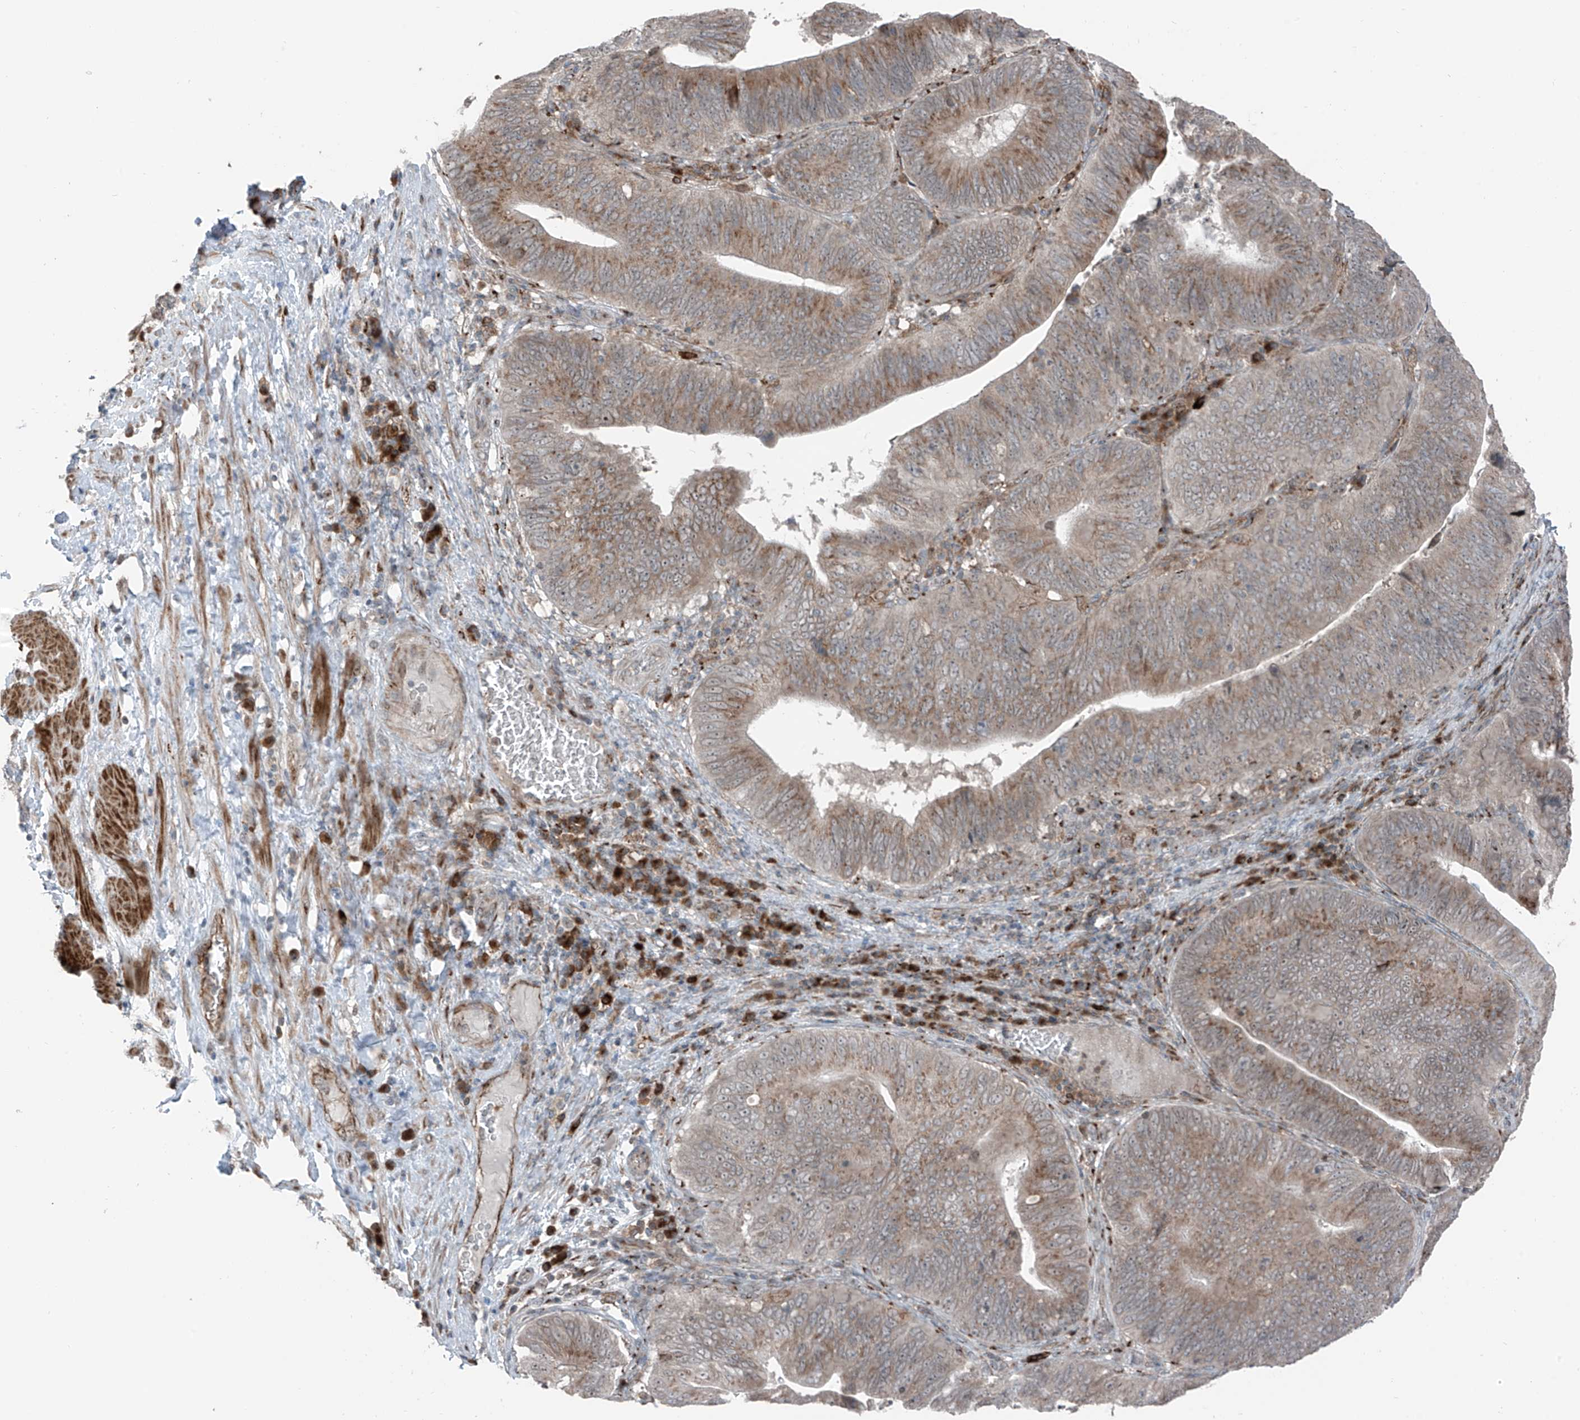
{"staining": {"intensity": "moderate", "quantity": ">75%", "location": "cytoplasmic/membranous"}, "tissue": "pancreatic cancer", "cell_type": "Tumor cells", "image_type": "cancer", "snomed": [{"axis": "morphology", "description": "Adenocarcinoma, NOS"}, {"axis": "topography", "description": "Pancreas"}], "caption": "A brown stain shows moderate cytoplasmic/membranous staining of a protein in human pancreatic cancer tumor cells.", "gene": "ERLEC1", "patient": {"sex": "male", "age": 63}}